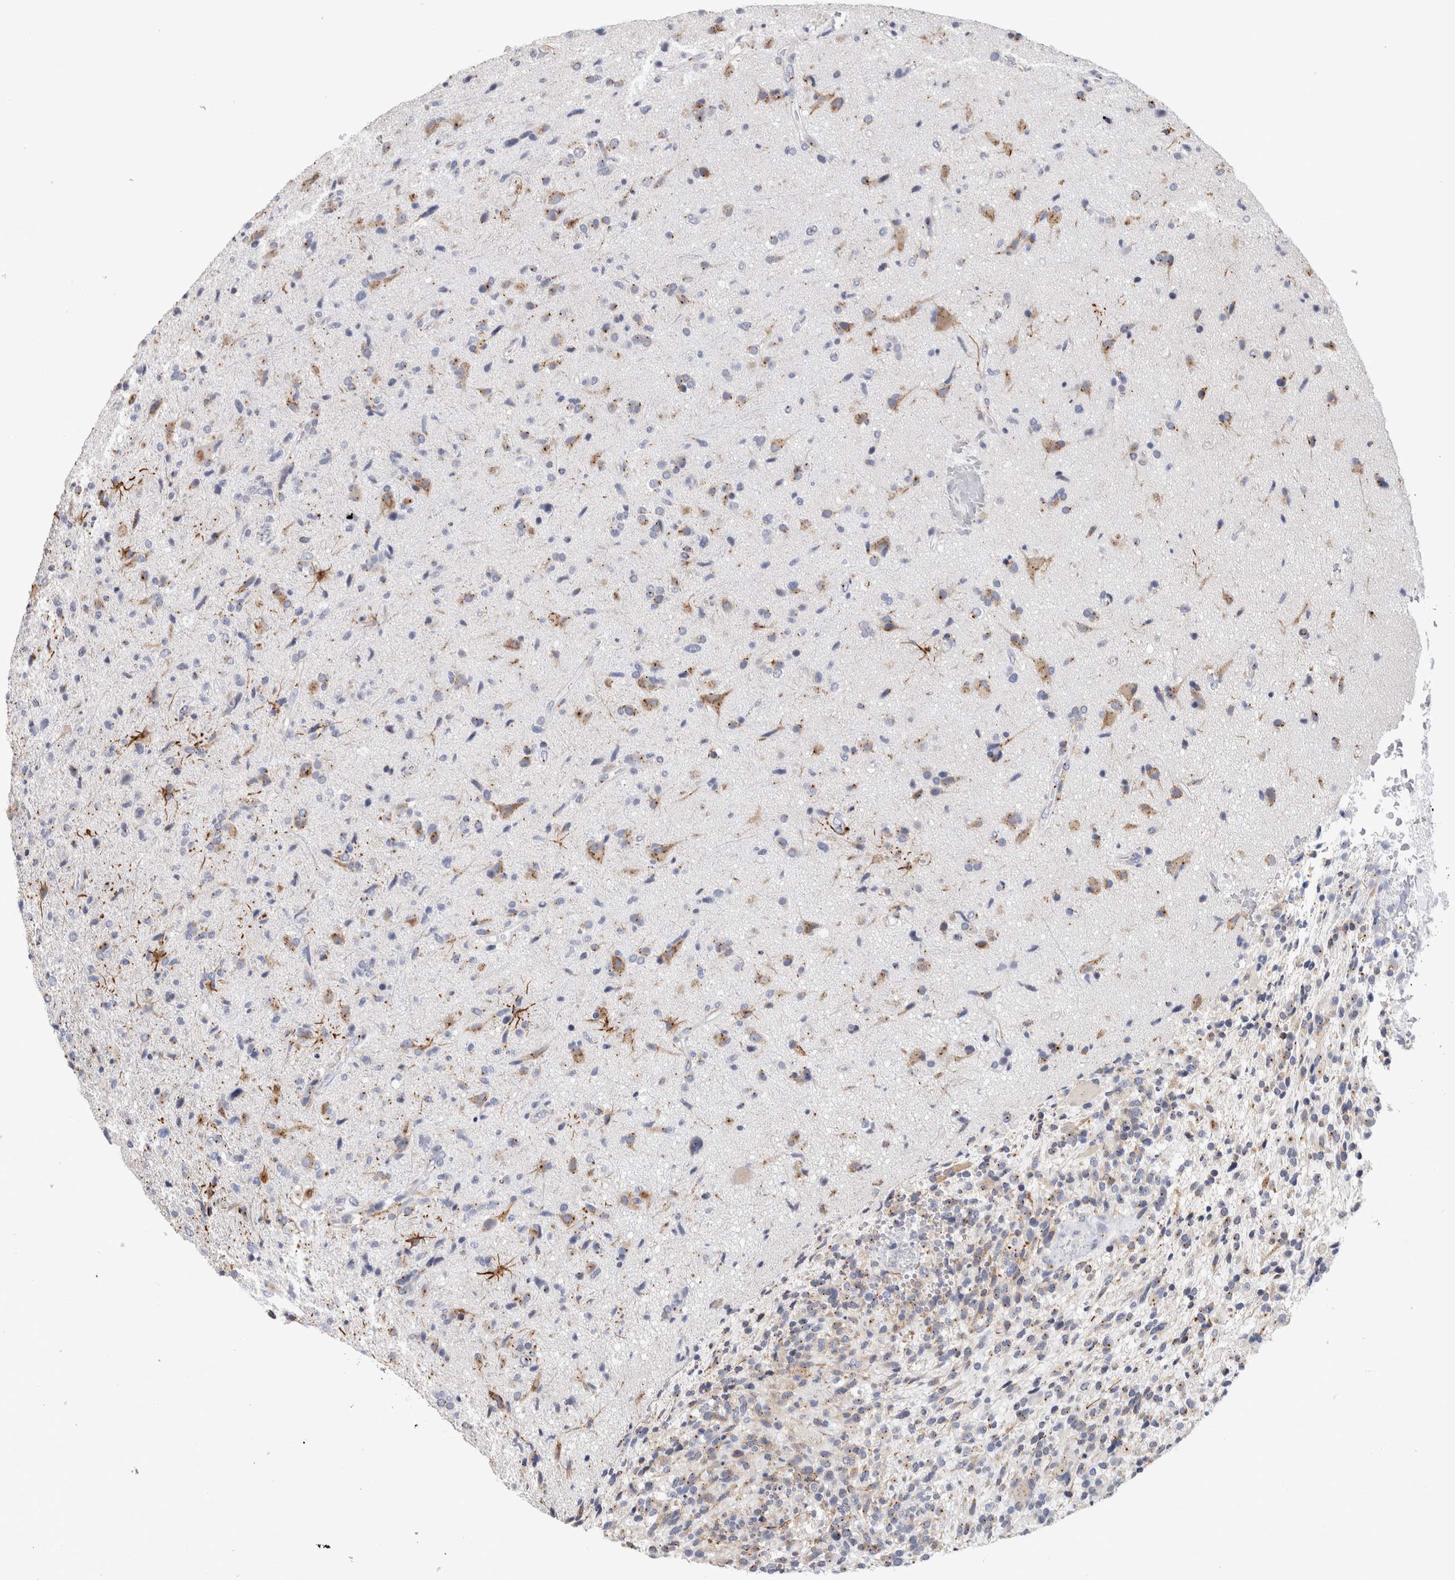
{"staining": {"intensity": "weak", "quantity": "<25%", "location": "cytoplasmic/membranous"}, "tissue": "glioma", "cell_type": "Tumor cells", "image_type": "cancer", "snomed": [{"axis": "morphology", "description": "Glioma, malignant, High grade"}, {"axis": "topography", "description": "Brain"}], "caption": "This is a micrograph of IHC staining of glioma, which shows no expression in tumor cells. (DAB (3,3'-diaminobenzidine) immunohistochemistry (IHC) visualized using brightfield microscopy, high magnification).", "gene": "AKAP9", "patient": {"sex": "male", "age": 72}}